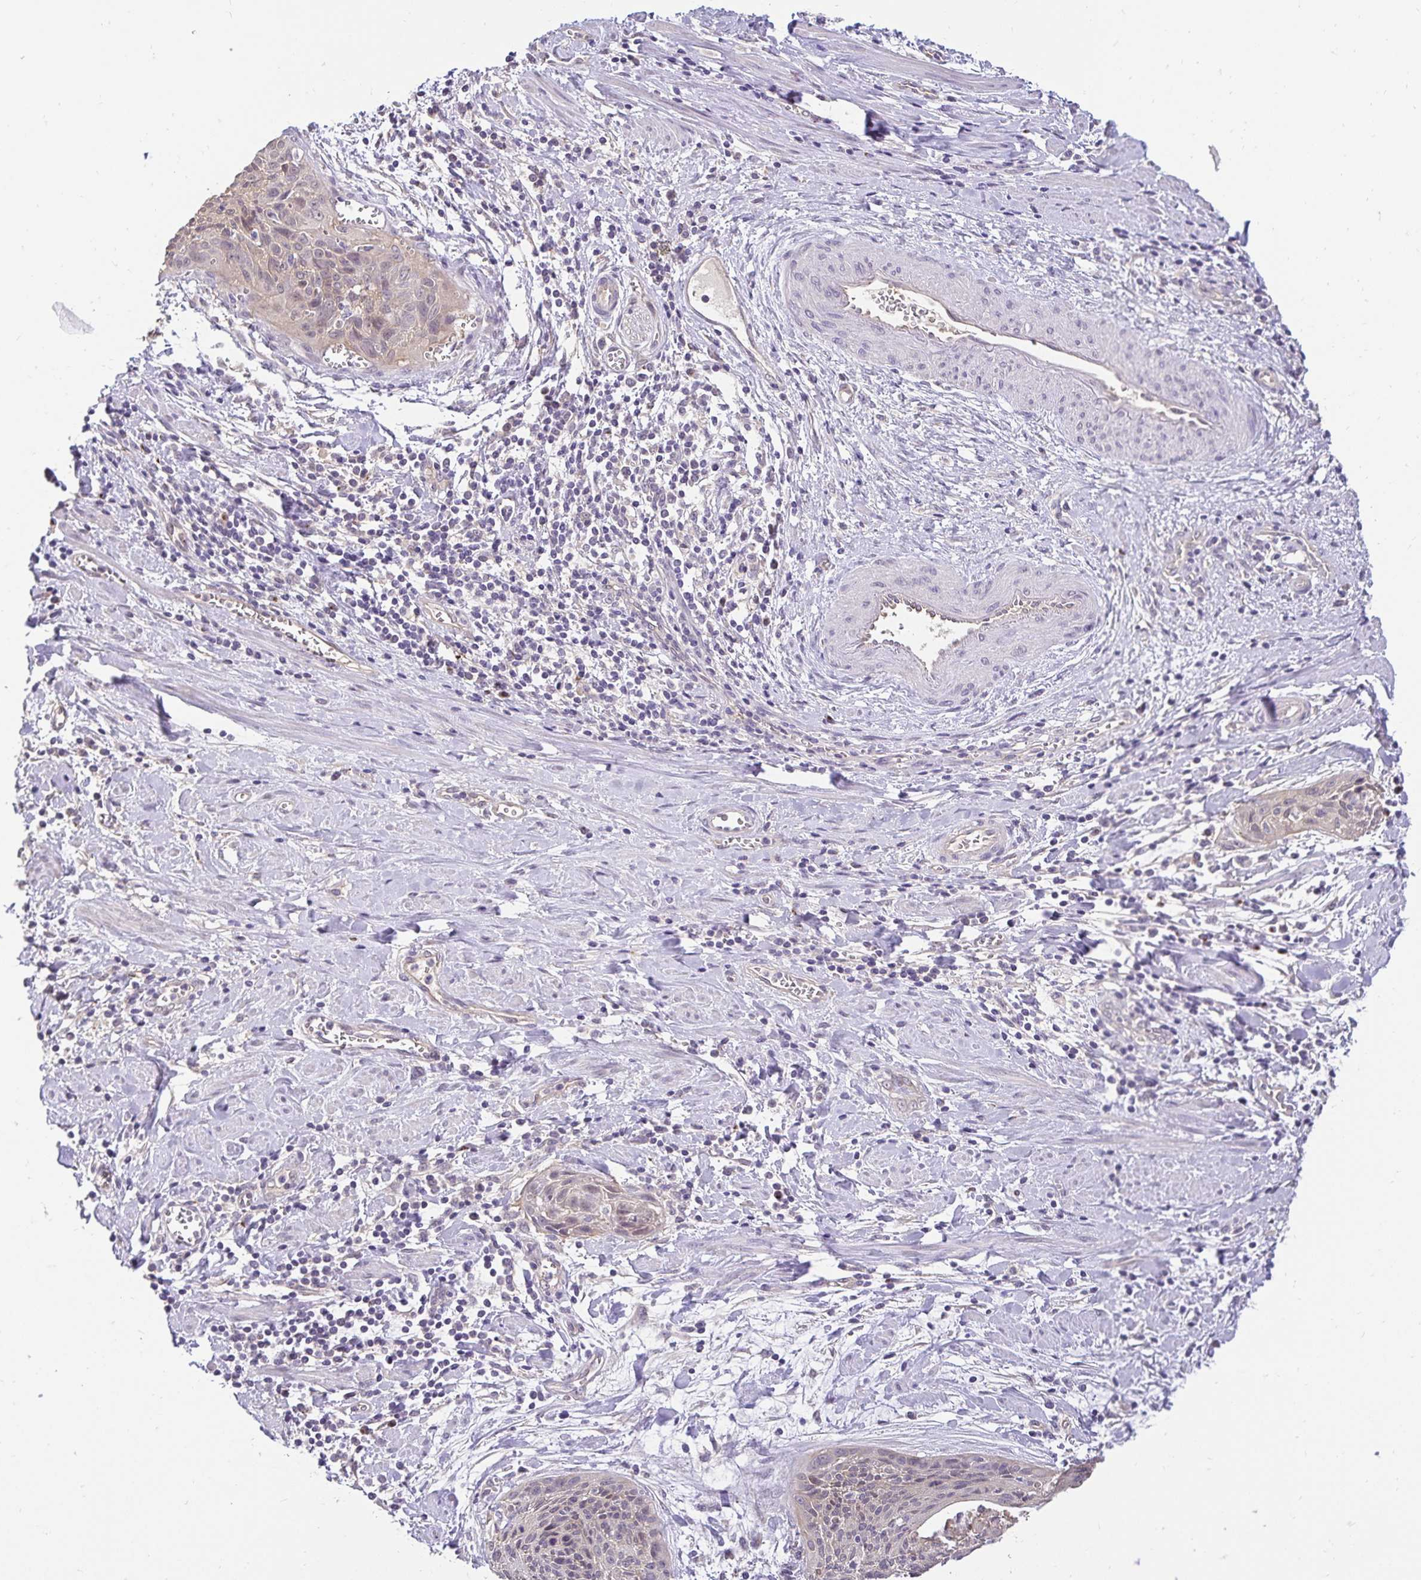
{"staining": {"intensity": "negative", "quantity": "none", "location": "none"}, "tissue": "cervical cancer", "cell_type": "Tumor cells", "image_type": "cancer", "snomed": [{"axis": "morphology", "description": "Squamous cell carcinoma, NOS"}, {"axis": "topography", "description": "Cervix"}], "caption": "Human cervical cancer (squamous cell carcinoma) stained for a protein using immunohistochemistry shows no staining in tumor cells.", "gene": "SLC9A1", "patient": {"sex": "female", "age": 55}}